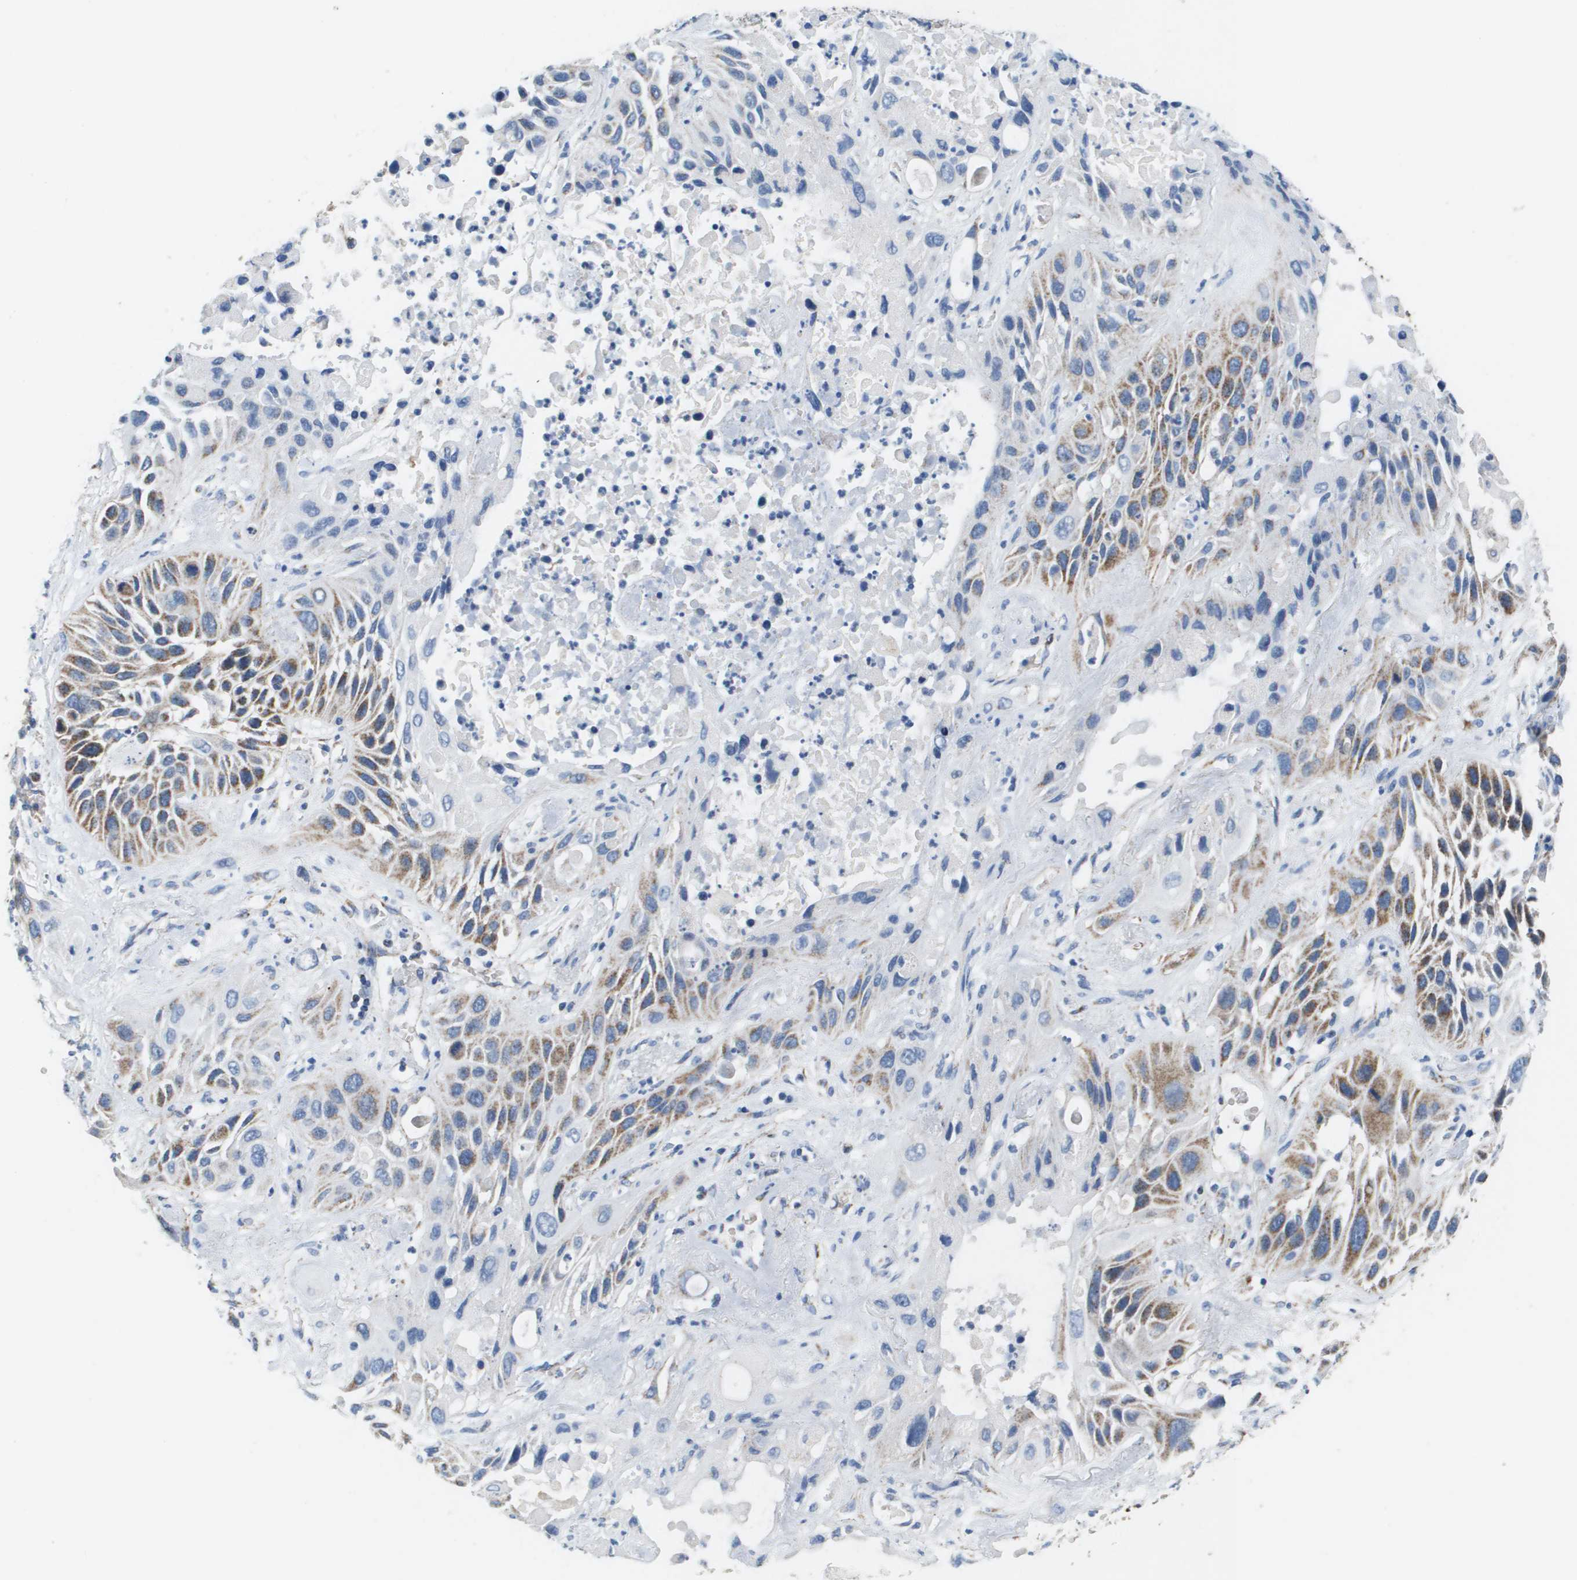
{"staining": {"intensity": "moderate", "quantity": ">75%", "location": "cytoplasmic/membranous"}, "tissue": "lung cancer", "cell_type": "Tumor cells", "image_type": "cancer", "snomed": [{"axis": "morphology", "description": "Squamous cell carcinoma, NOS"}, {"axis": "topography", "description": "Lung"}], "caption": "A histopathology image showing moderate cytoplasmic/membranous staining in about >75% of tumor cells in squamous cell carcinoma (lung), as visualized by brown immunohistochemical staining.", "gene": "ATP5F1B", "patient": {"sex": "female", "age": 76}}